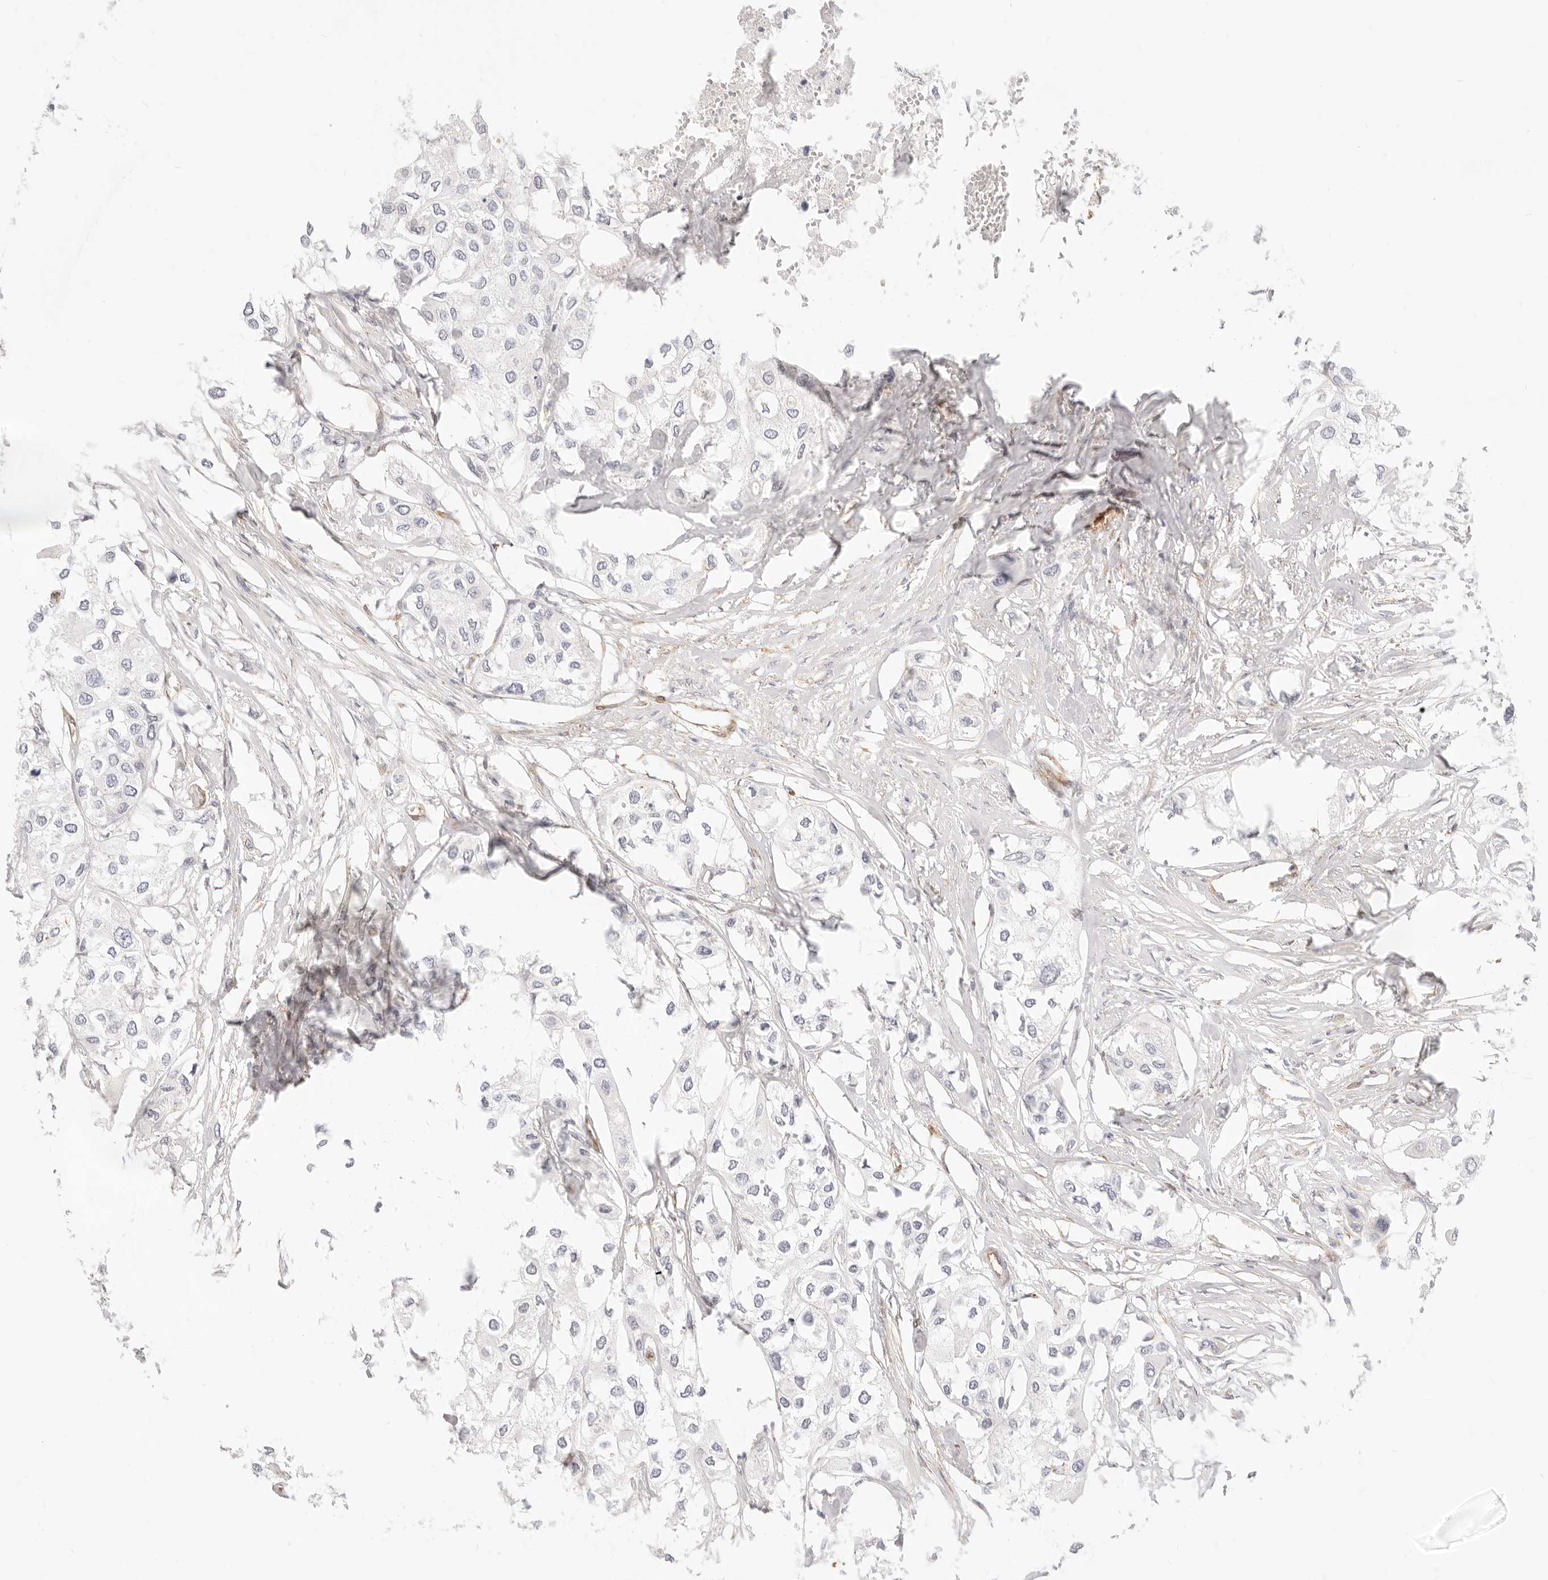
{"staining": {"intensity": "negative", "quantity": "none", "location": "none"}, "tissue": "urothelial cancer", "cell_type": "Tumor cells", "image_type": "cancer", "snomed": [{"axis": "morphology", "description": "Urothelial carcinoma, High grade"}, {"axis": "topography", "description": "Urinary bladder"}], "caption": "This is an IHC micrograph of human urothelial cancer. There is no positivity in tumor cells.", "gene": "NUS1", "patient": {"sex": "male", "age": 64}}